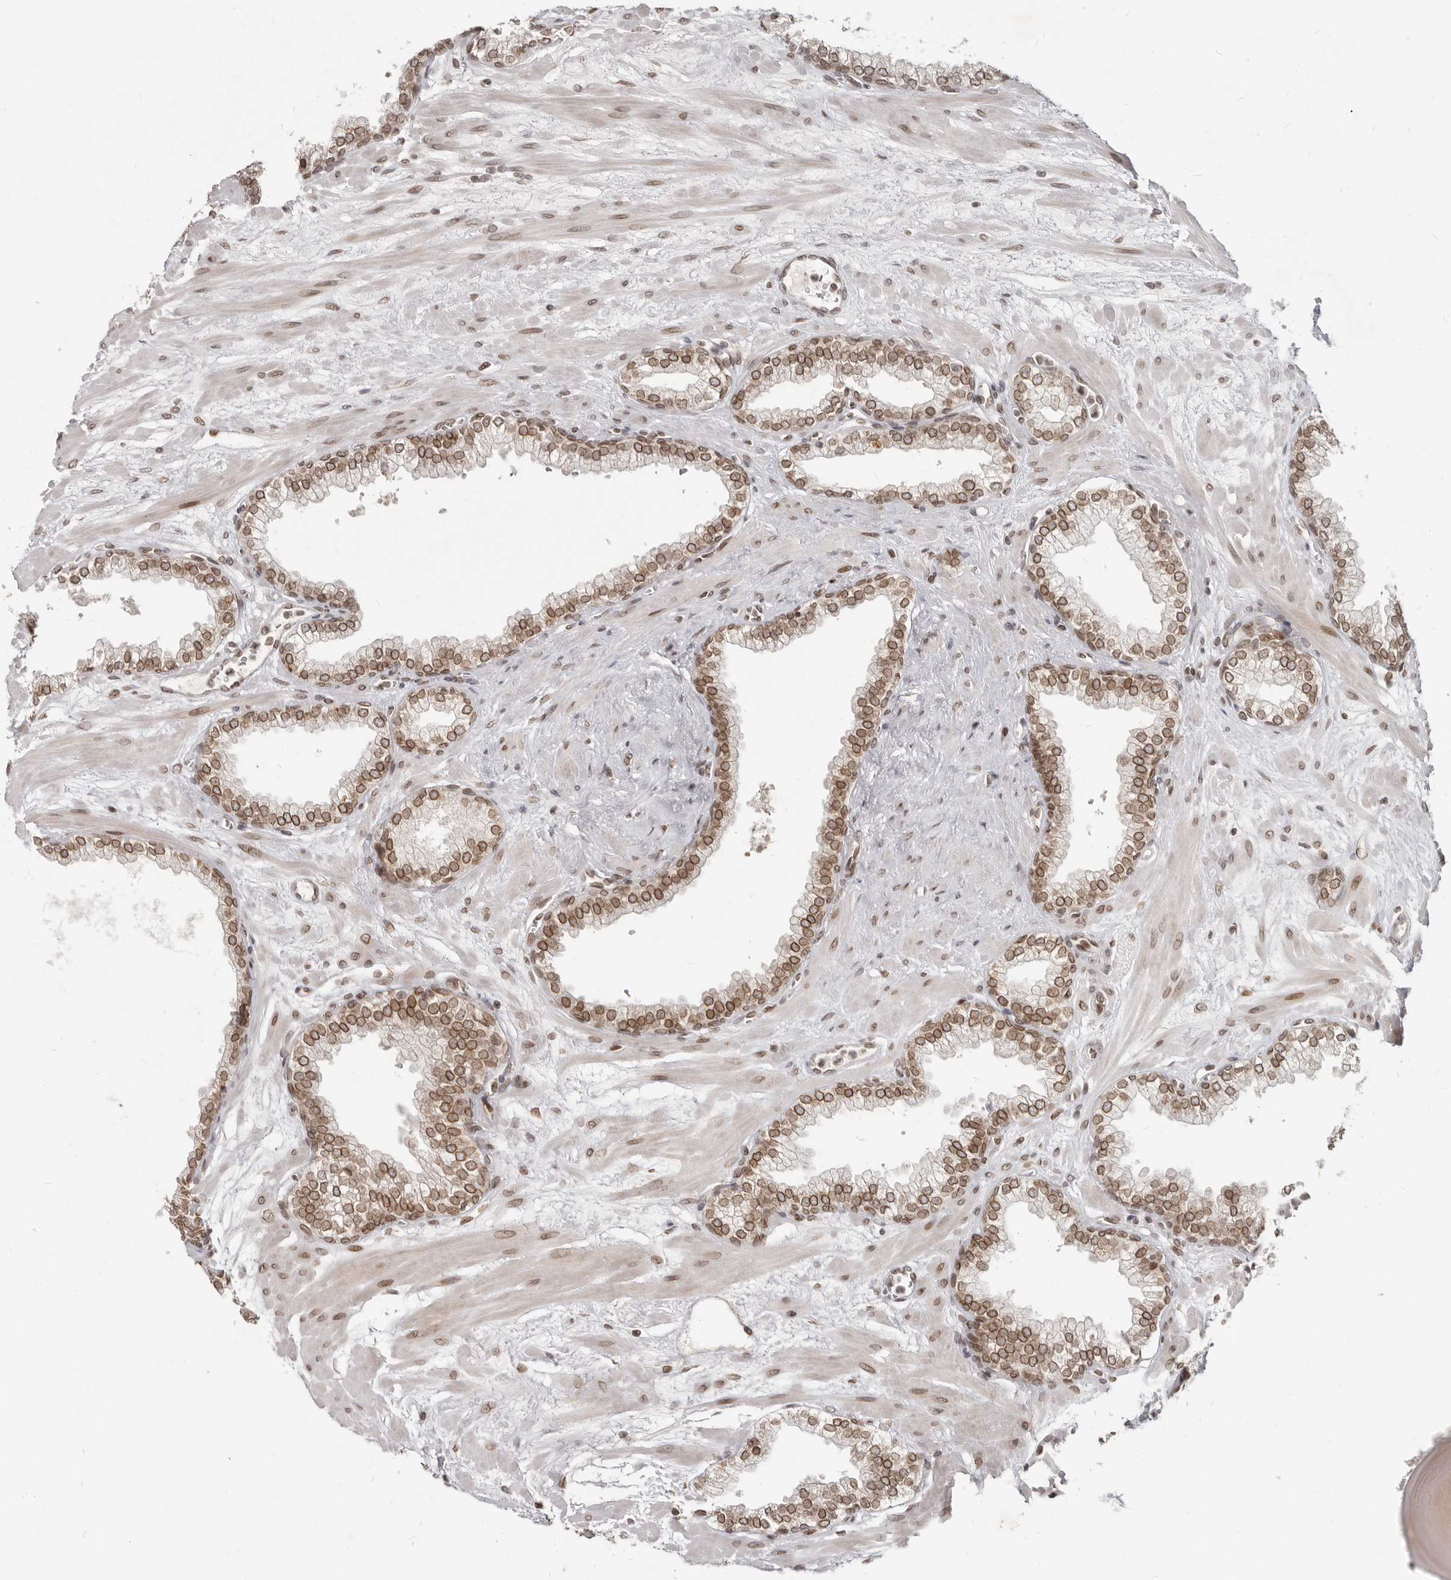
{"staining": {"intensity": "moderate", "quantity": ">75%", "location": "cytoplasmic/membranous,nuclear"}, "tissue": "prostate", "cell_type": "Glandular cells", "image_type": "normal", "snomed": [{"axis": "morphology", "description": "Normal tissue, NOS"}, {"axis": "morphology", "description": "Urothelial carcinoma, Low grade"}, {"axis": "topography", "description": "Urinary bladder"}, {"axis": "topography", "description": "Prostate"}], "caption": "Normal prostate was stained to show a protein in brown. There is medium levels of moderate cytoplasmic/membranous,nuclear staining in about >75% of glandular cells.", "gene": "NUP153", "patient": {"sex": "male", "age": 60}}